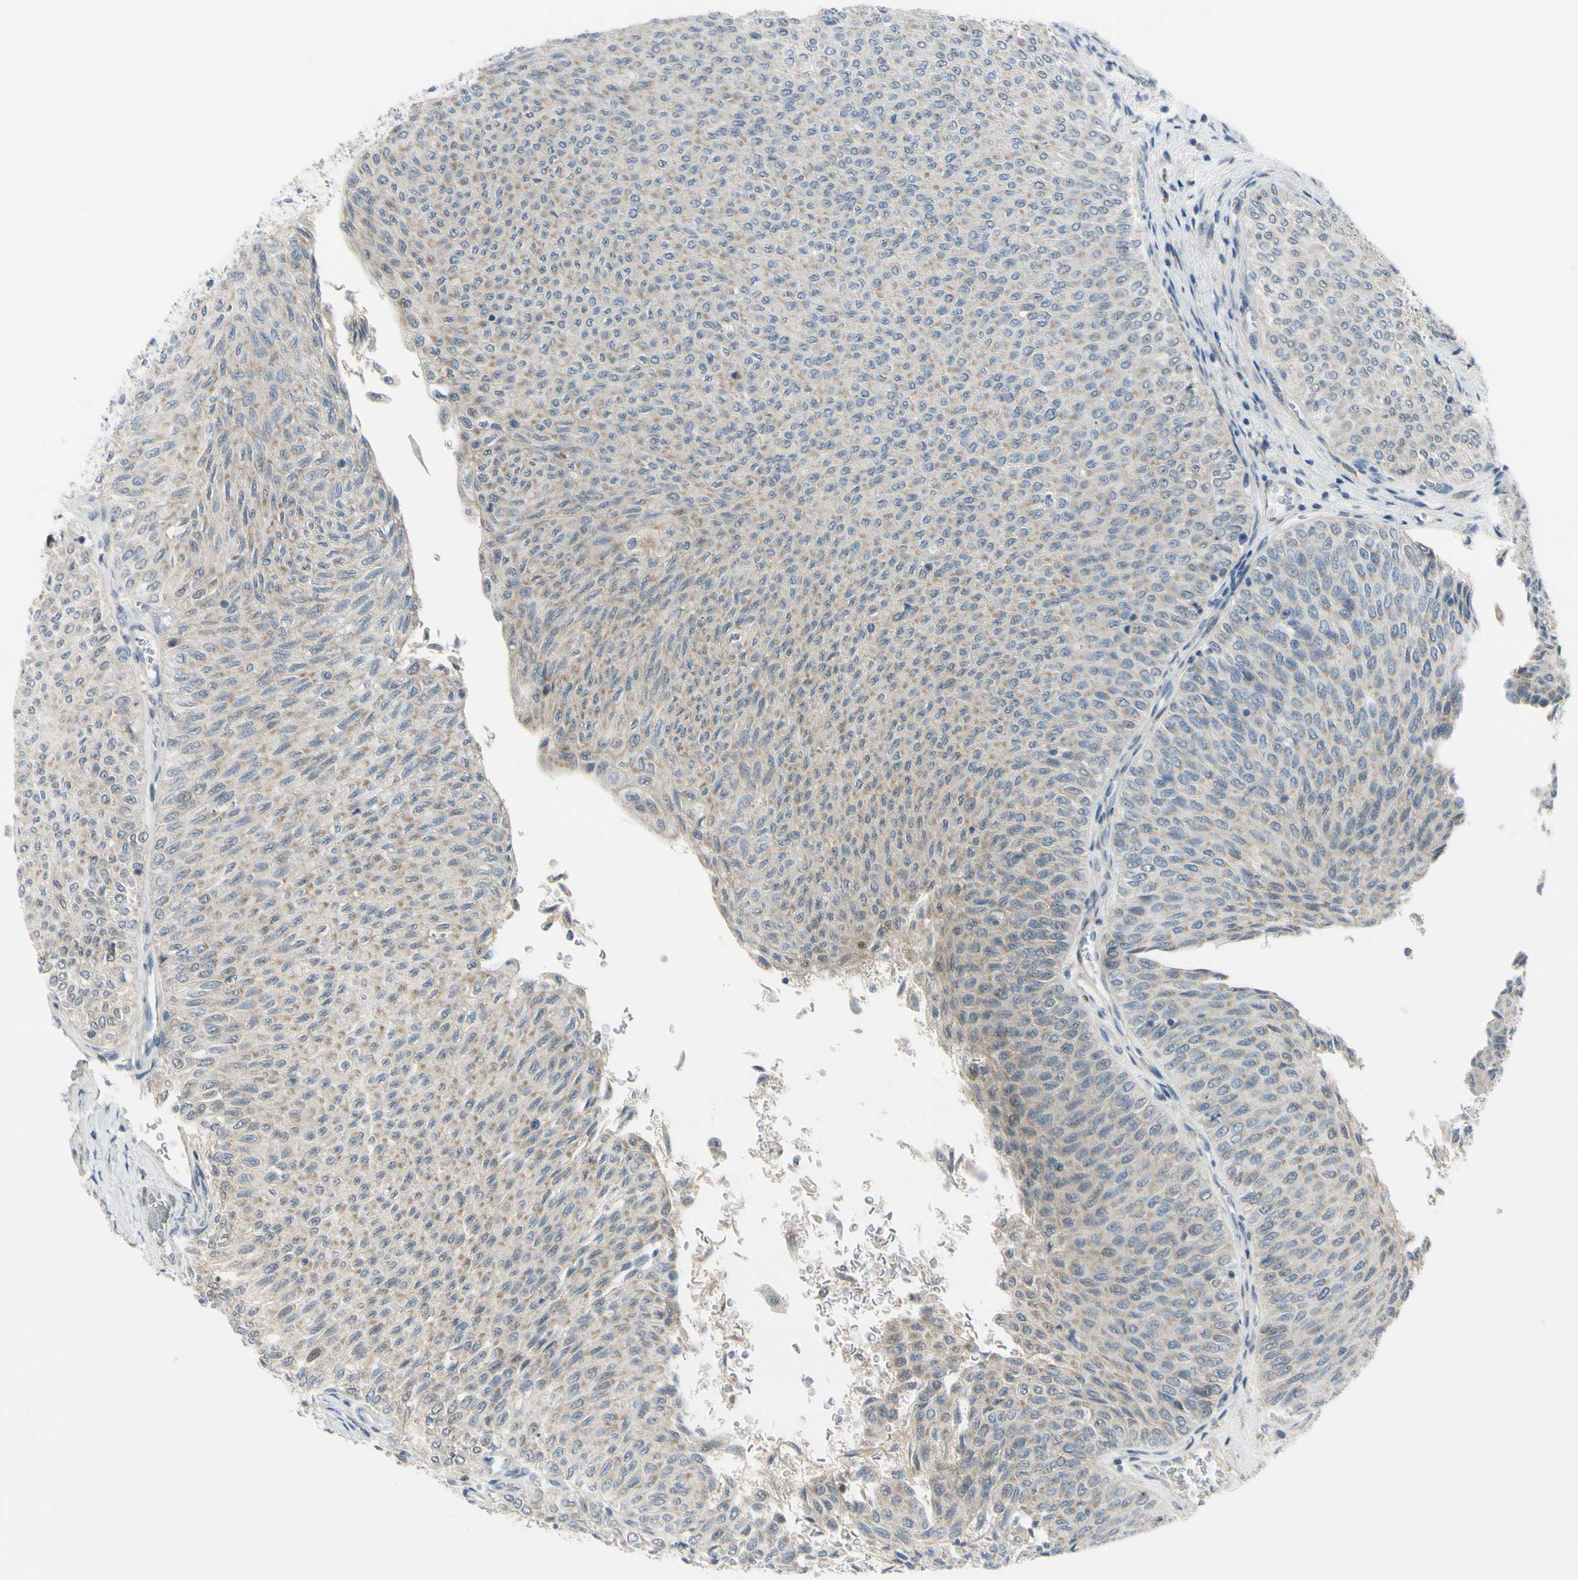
{"staining": {"intensity": "weak", "quantity": "<25%", "location": "cytoplasmic/membranous"}, "tissue": "urothelial cancer", "cell_type": "Tumor cells", "image_type": "cancer", "snomed": [{"axis": "morphology", "description": "Urothelial carcinoma, Low grade"}, {"axis": "topography", "description": "Urinary bladder"}], "caption": "High magnification brightfield microscopy of low-grade urothelial carcinoma stained with DAB (brown) and counterstained with hematoxylin (blue): tumor cells show no significant expression.", "gene": "FHL2", "patient": {"sex": "male", "age": 78}}